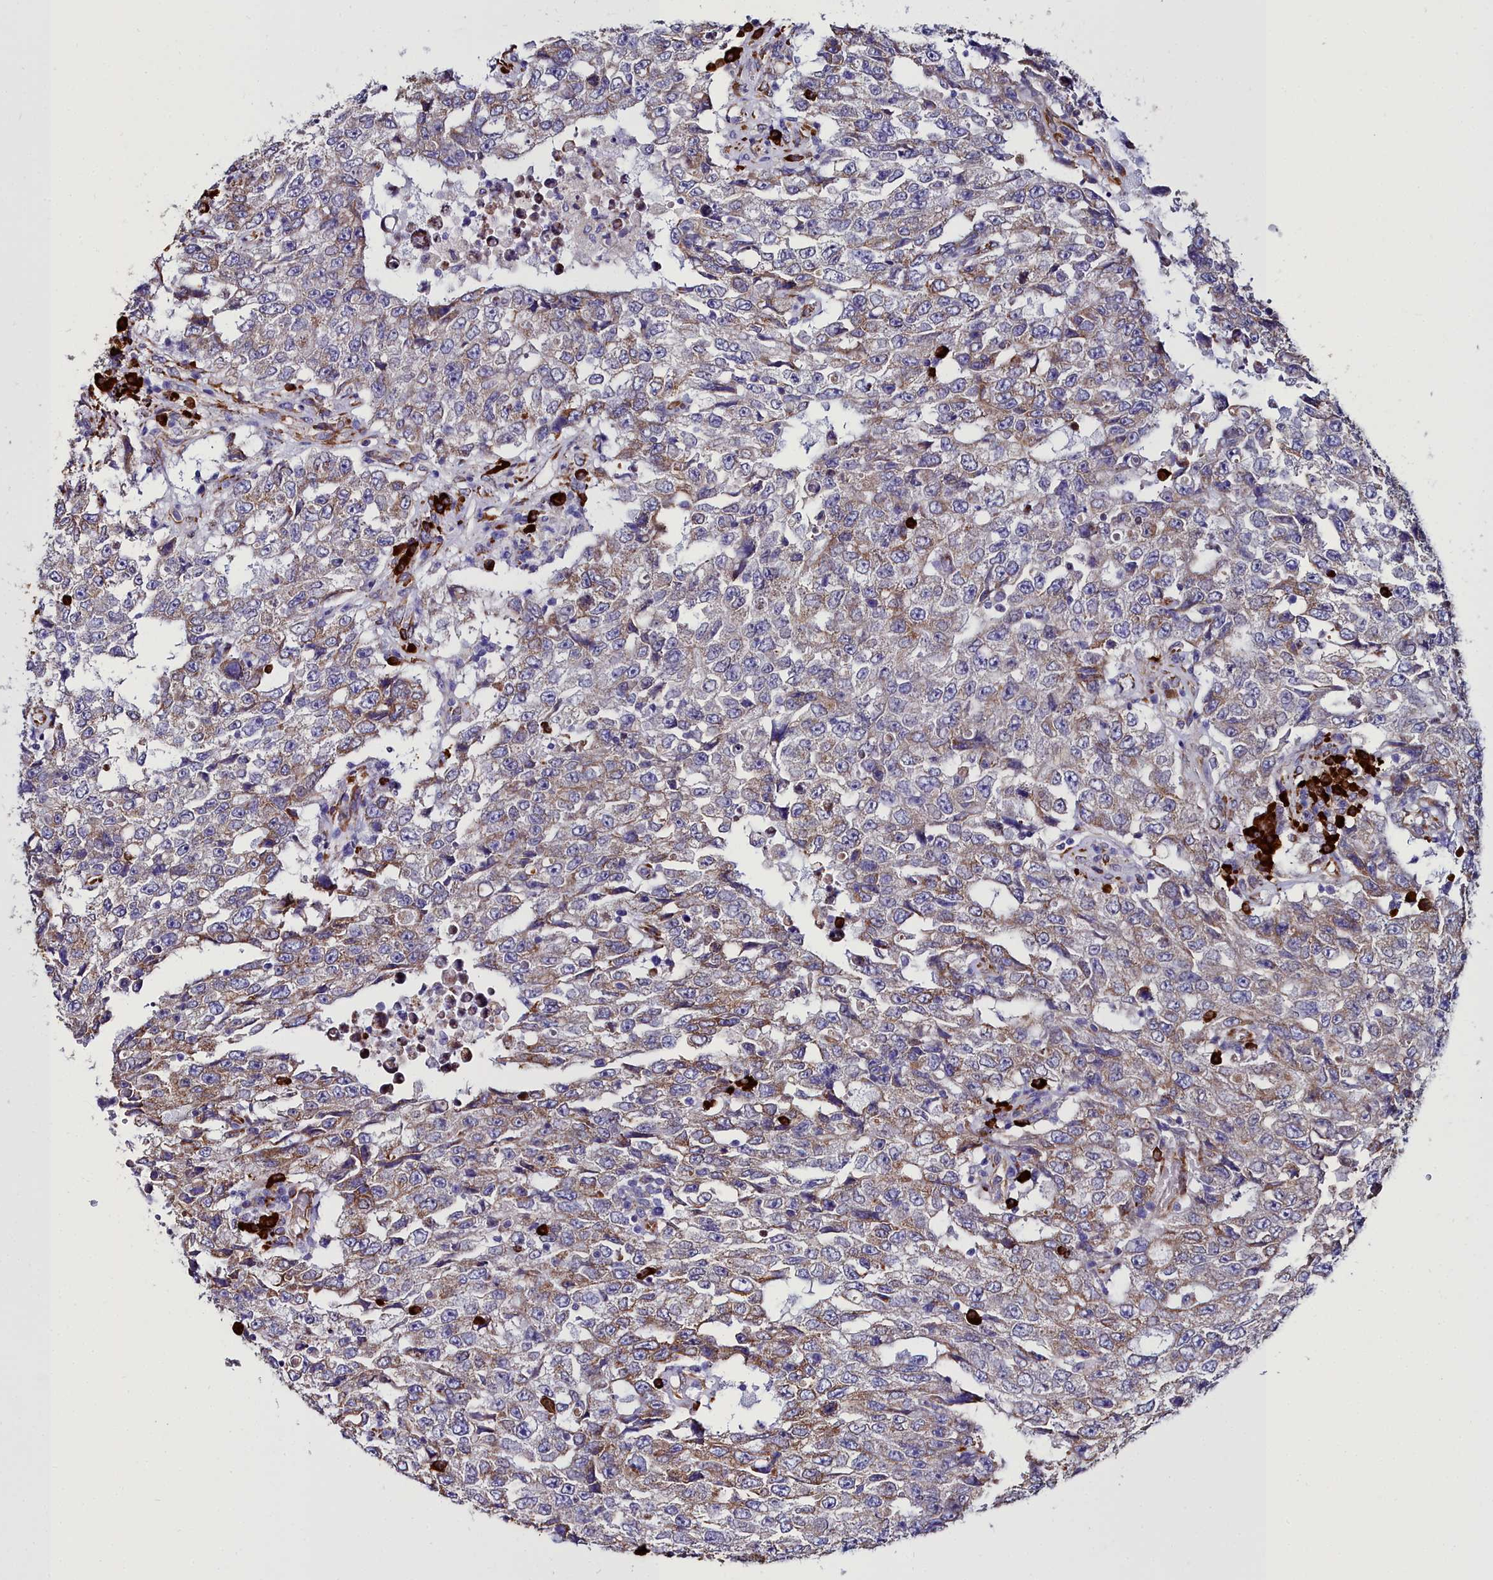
{"staining": {"intensity": "weak", "quantity": "25%-75%", "location": "cytoplasmic/membranous"}, "tissue": "testis cancer", "cell_type": "Tumor cells", "image_type": "cancer", "snomed": [{"axis": "morphology", "description": "Carcinoma, Embryonal, NOS"}, {"axis": "topography", "description": "Testis"}], "caption": "Approximately 25%-75% of tumor cells in testis cancer display weak cytoplasmic/membranous protein staining as visualized by brown immunohistochemical staining.", "gene": "TXNDC5", "patient": {"sex": "male", "age": 26}}